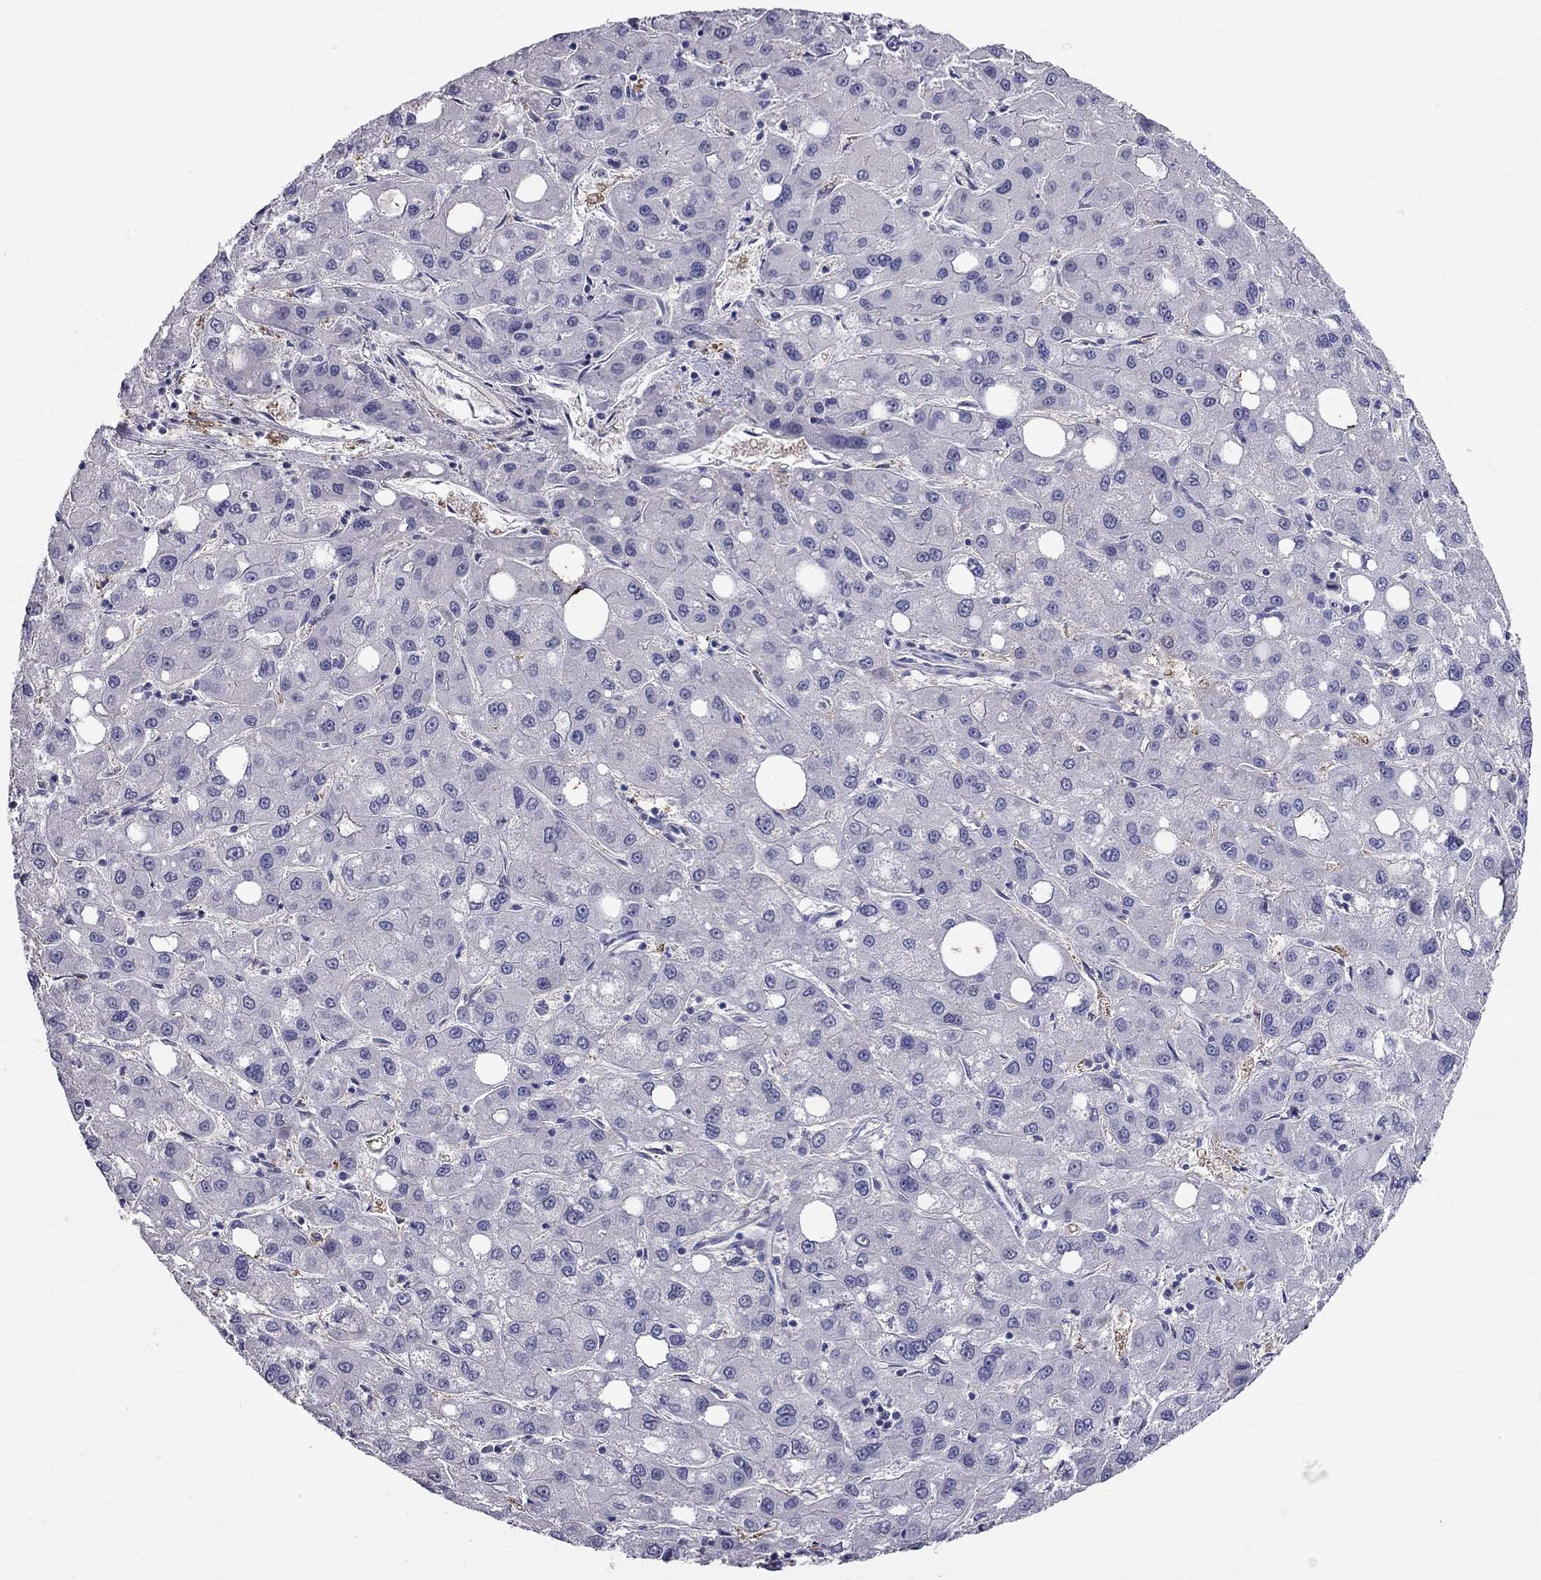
{"staining": {"intensity": "negative", "quantity": "none", "location": "none"}, "tissue": "liver cancer", "cell_type": "Tumor cells", "image_type": "cancer", "snomed": [{"axis": "morphology", "description": "Carcinoma, Hepatocellular, NOS"}, {"axis": "topography", "description": "Liver"}], "caption": "Liver cancer was stained to show a protein in brown. There is no significant staining in tumor cells.", "gene": "DNAAF6", "patient": {"sex": "male", "age": 73}}